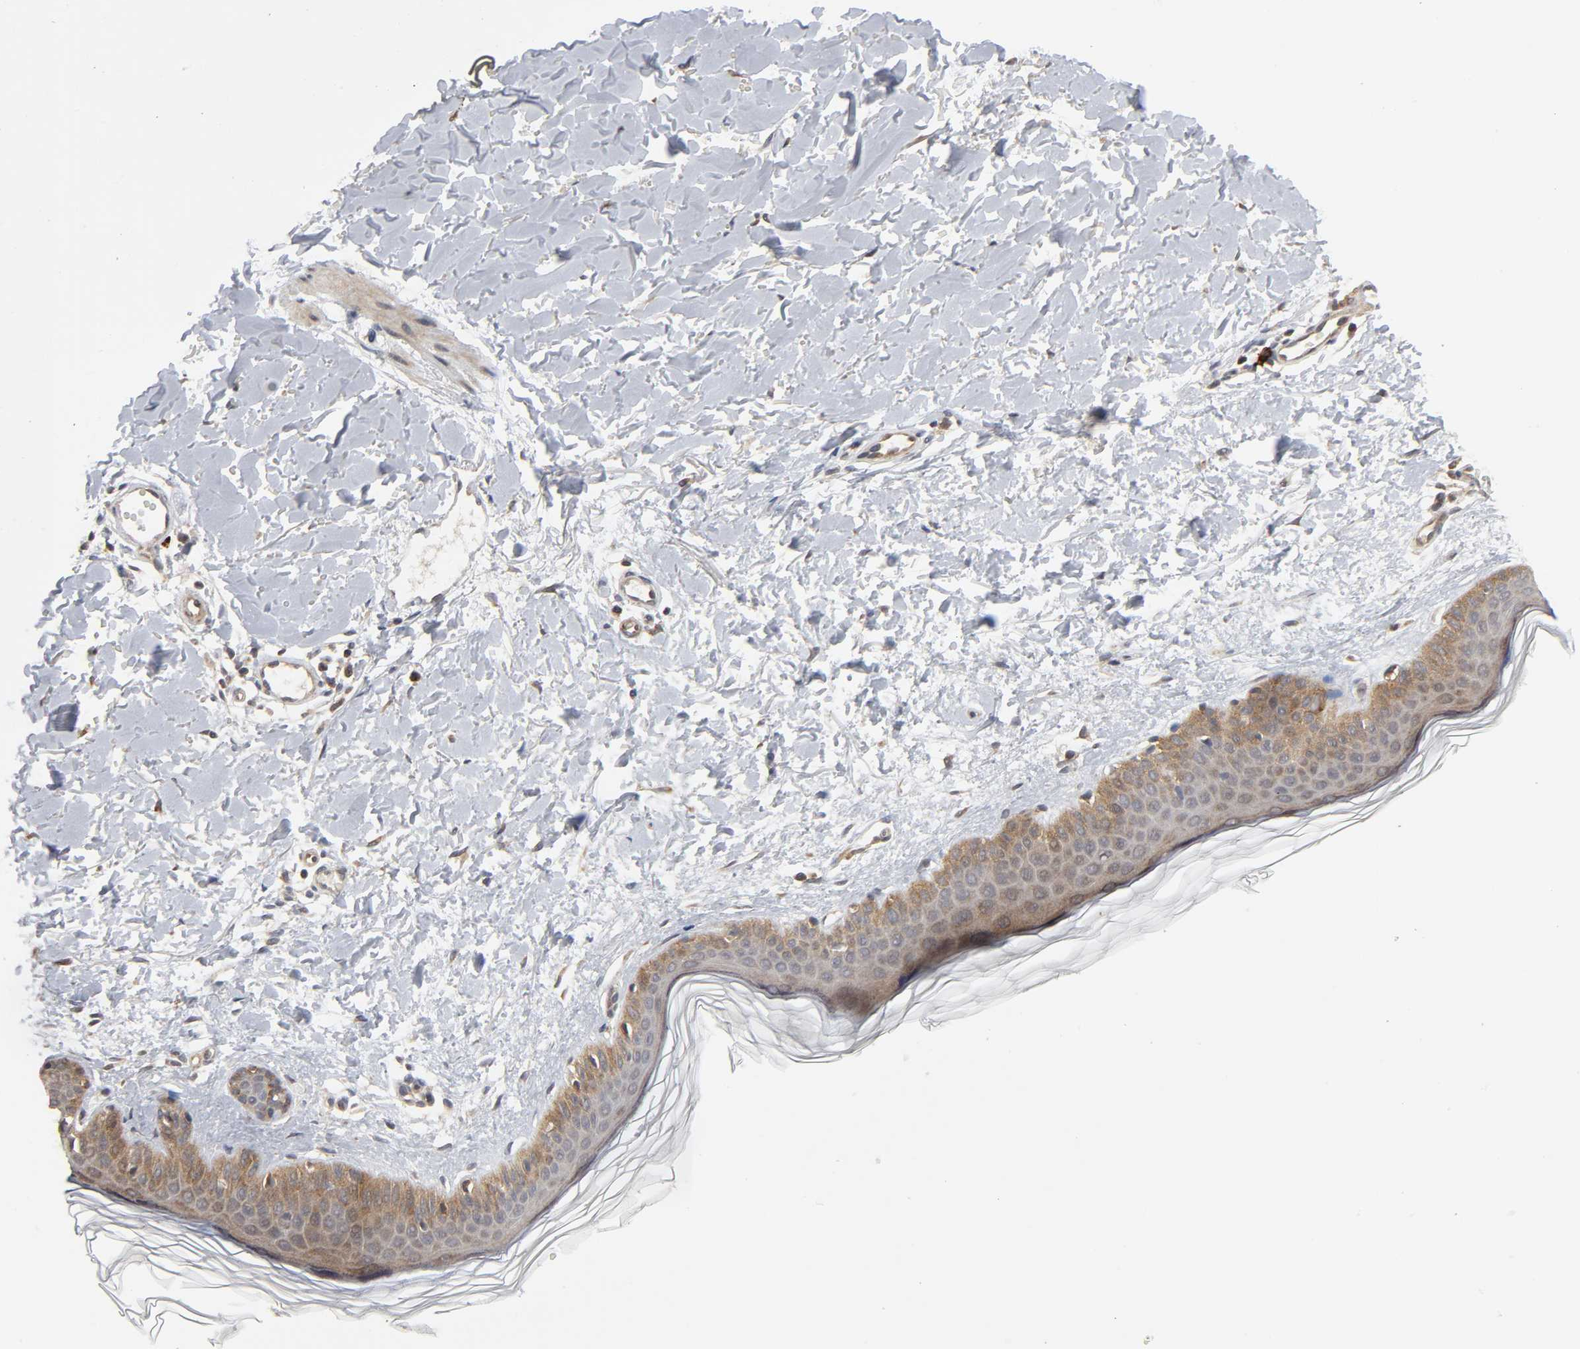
{"staining": {"intensity": "weak", "quantity": "25%-75%", "location": "cytoplasmic/membranous"}, "tissue": "skin", "cell_type": "Fibroblasts", "image_type": "normal", "snomed": [{"axis": "morphology", "description": "Normal tissue, NOS"}, {"axis": "topography", "description": "Skin"}], "caption": "Immunohistochemical staining of normal human skin shows 25%-75% levels of weak cytoplasmic/membranous protein staining in approximately 25%-75% of fibroblasts.", "gene": "SLC30A9", "patient": {"sex": "female", "age": 56}}